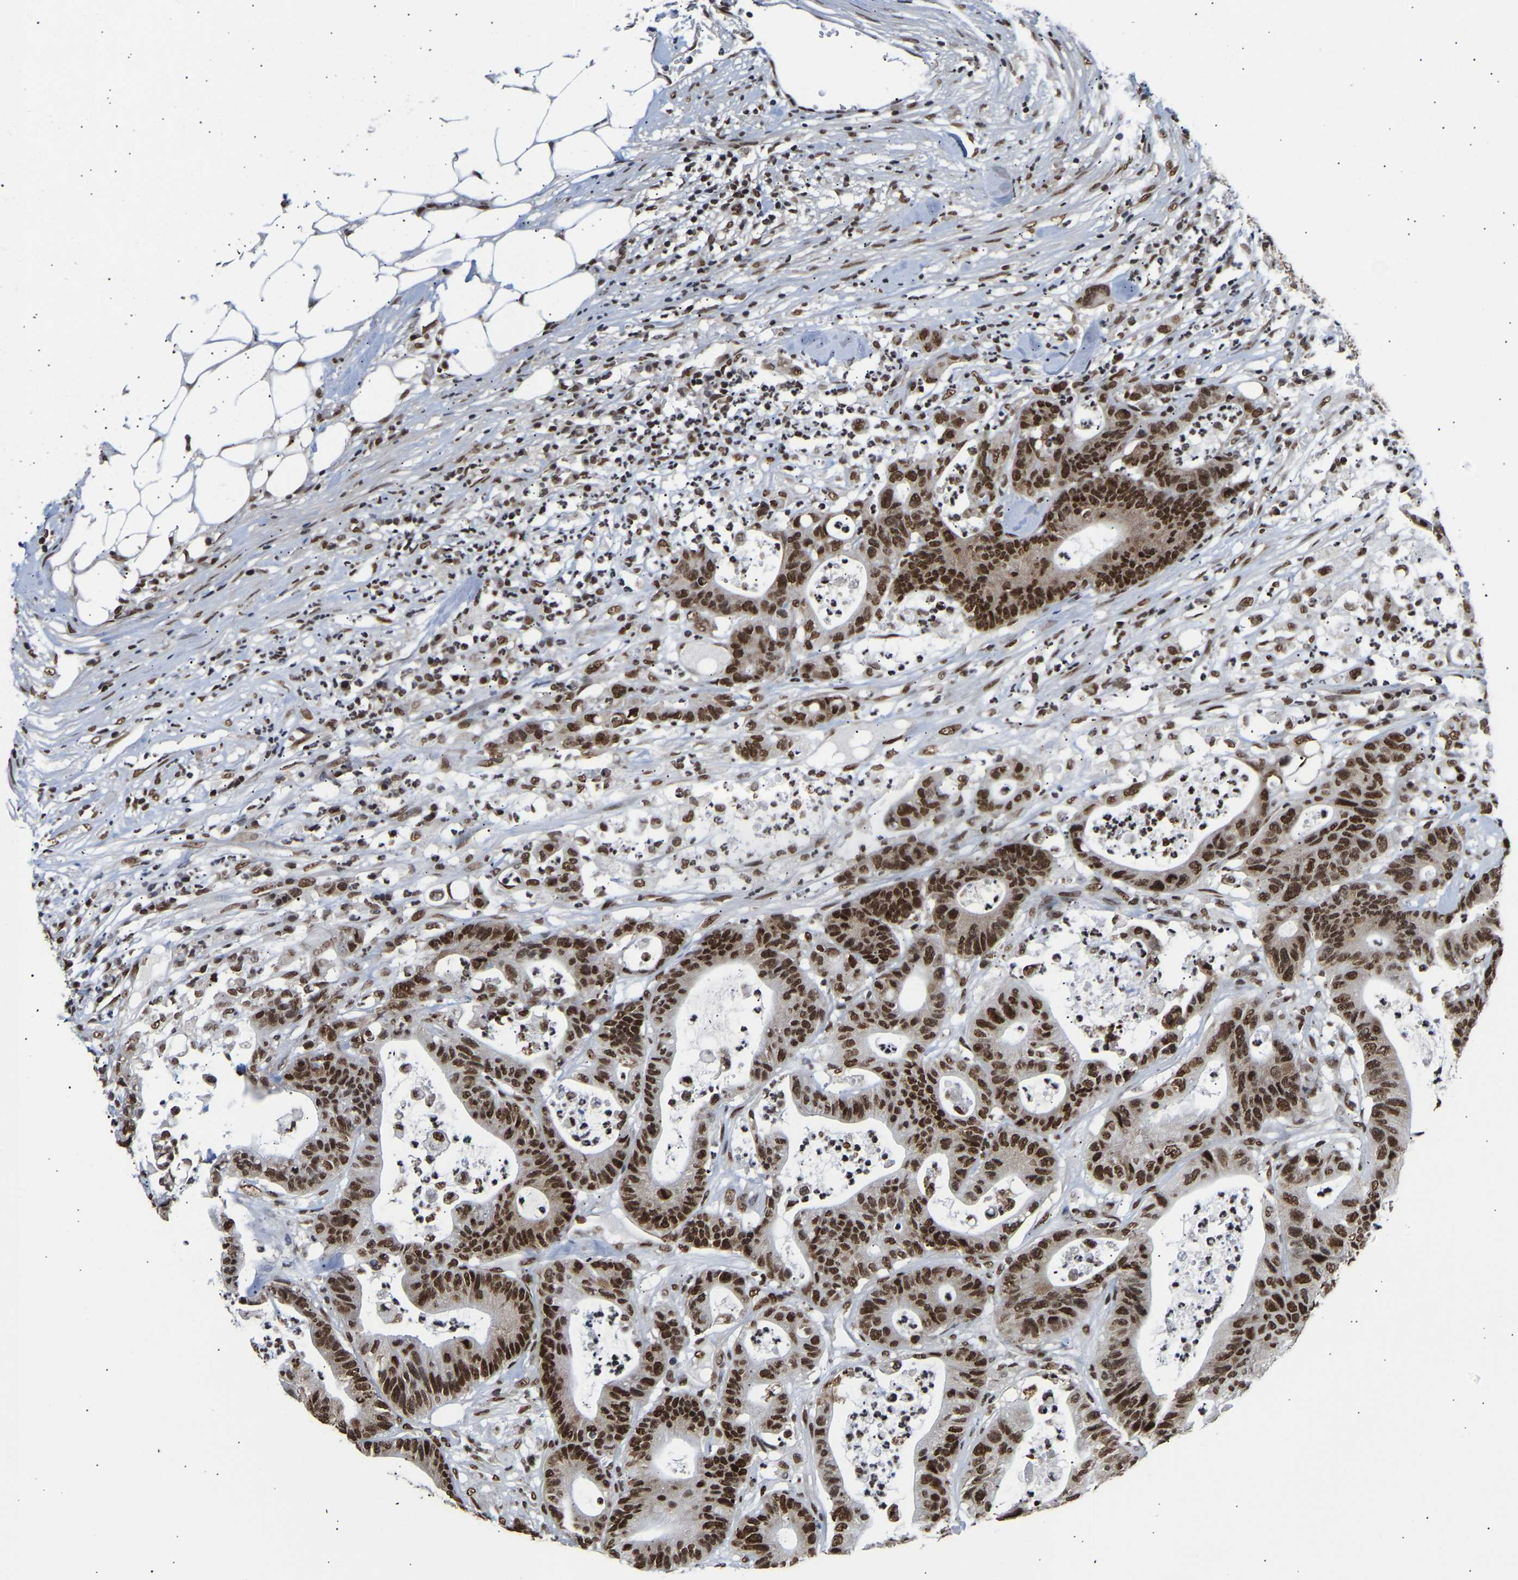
{"staining": {"intensity": "strong", "quantity": ">75%", "location": "nuclear"}, "tissue": "colorectal cancer", "cell_type": "Tumor cells", "image_type": "cancer", "snomed": [{"axis": "morphology", "description": "Adenocarcinoma, NOS"}, {"axis": "topography", "description": "Colon"}], "caption": "Immunohistochemistry histopathology image of neoplastic tissue: human adenocarcinoma (colorectal) stained using immunohistochemistry reveals high levels of strong protein expression localized specifically in the nuclear of tumor cells, appearing as a nuclear brown color.", "gene": "PSIP1", "patient": {"sex": "female", "age": 84}}